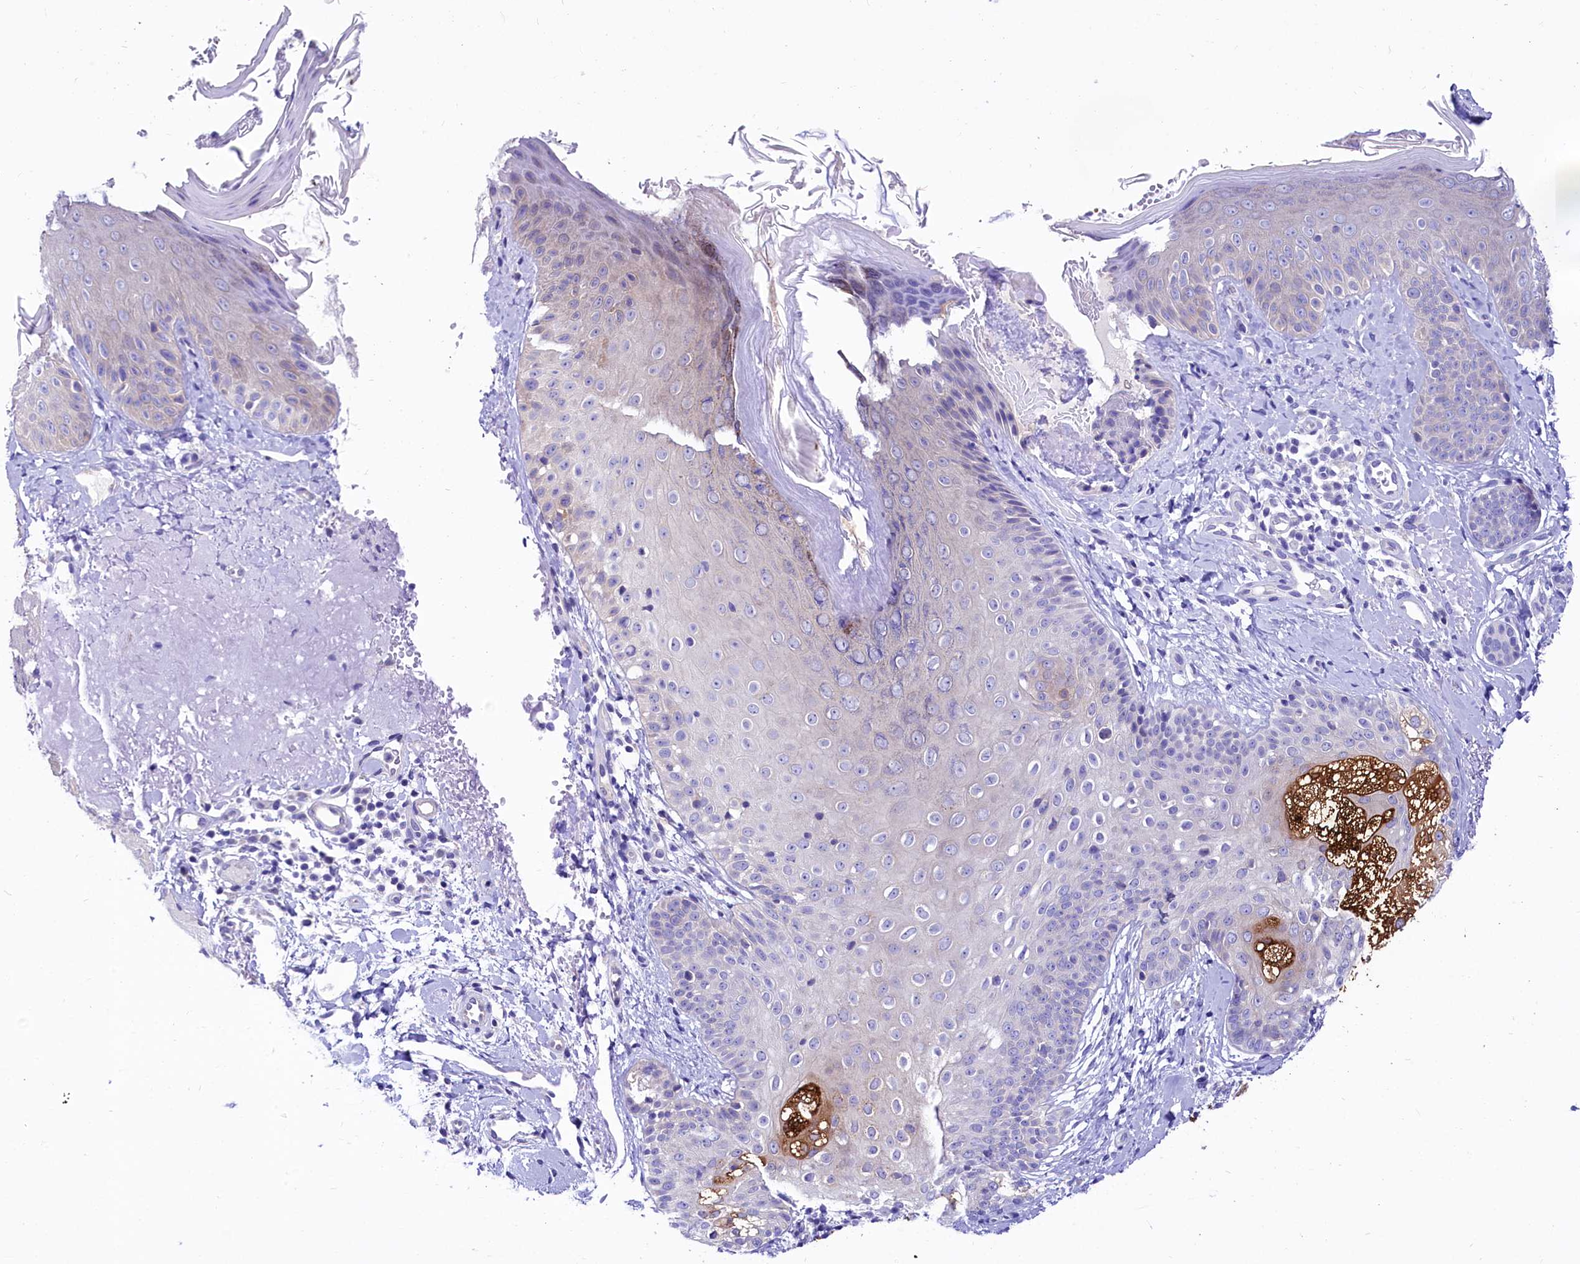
{"staining": {"intensity": "negative", "quantity": "none", "location": "none"}, "tissue": "skin", "cell_type": "Fibroblasts", "image_type": "normal", "snomed": [{"axis": "morphology", "description": "Normal tissue, NOS"}, {"axis": "topography", "description": "Skin"}], "caption": "IHC of unremarkable skin reveals no positivity in fibroblasts. Nuclei are stained in blue.", "gene": "ABHD5", "patient": {"sex": "male", "age": 57}}